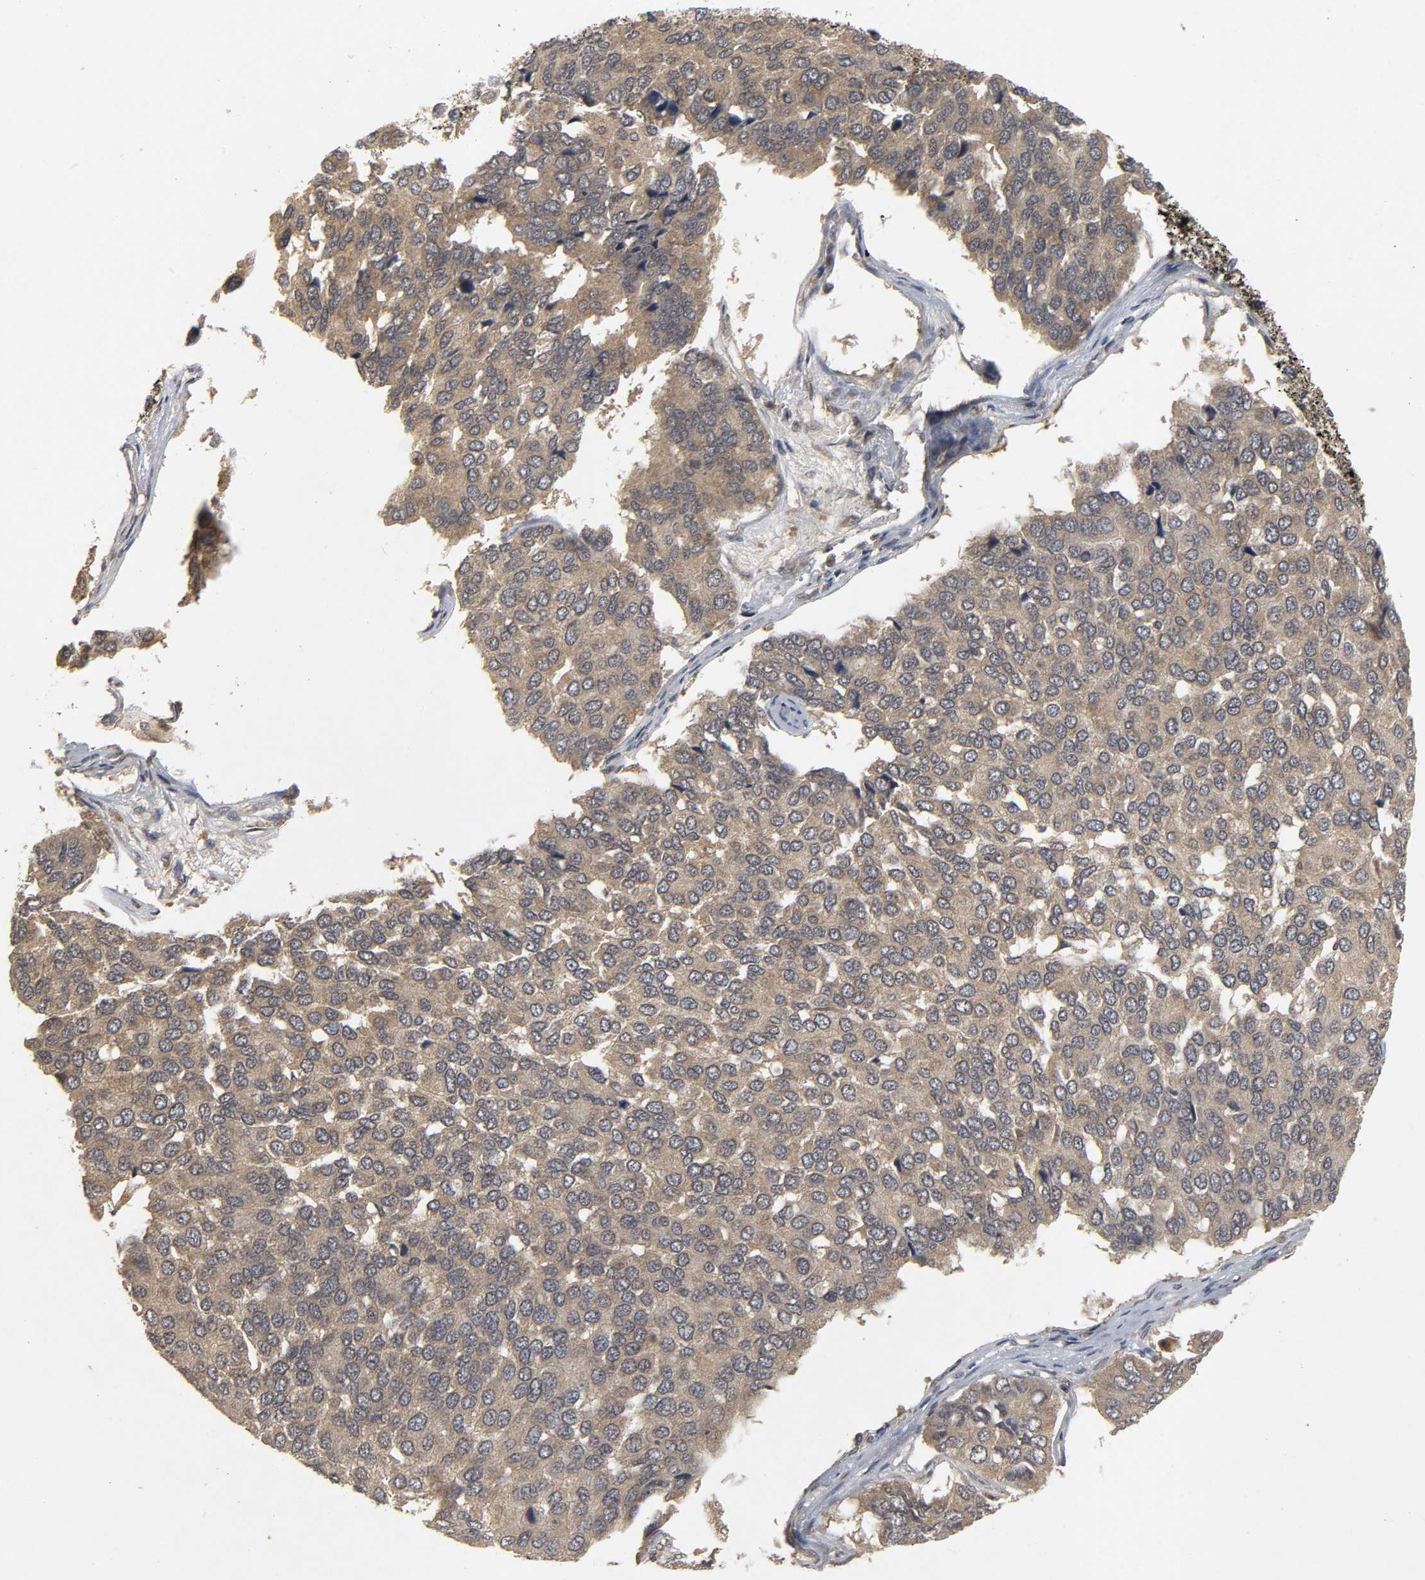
{"staining": {"intensity": "weak", "quantity": ">75%", "location": "cytoplasmic/membranous"}, "tissue": "pancreatic cancer", "cell_type": "Tumor cells", "image_type": "cancer", "snomed": [{"axis": "morphology", "description": "Adenocarcinoma, NOS"}, {"axis": "topography", "description": "Pancreas"}], "caption": "A brown stain shows weak cytoplasmic/membranous expression of a protein in human adenocarcinoma (pancreatic) tumor cells.", "gene": "TRAF6", "patient": {"sex": "male", "age": 50}}